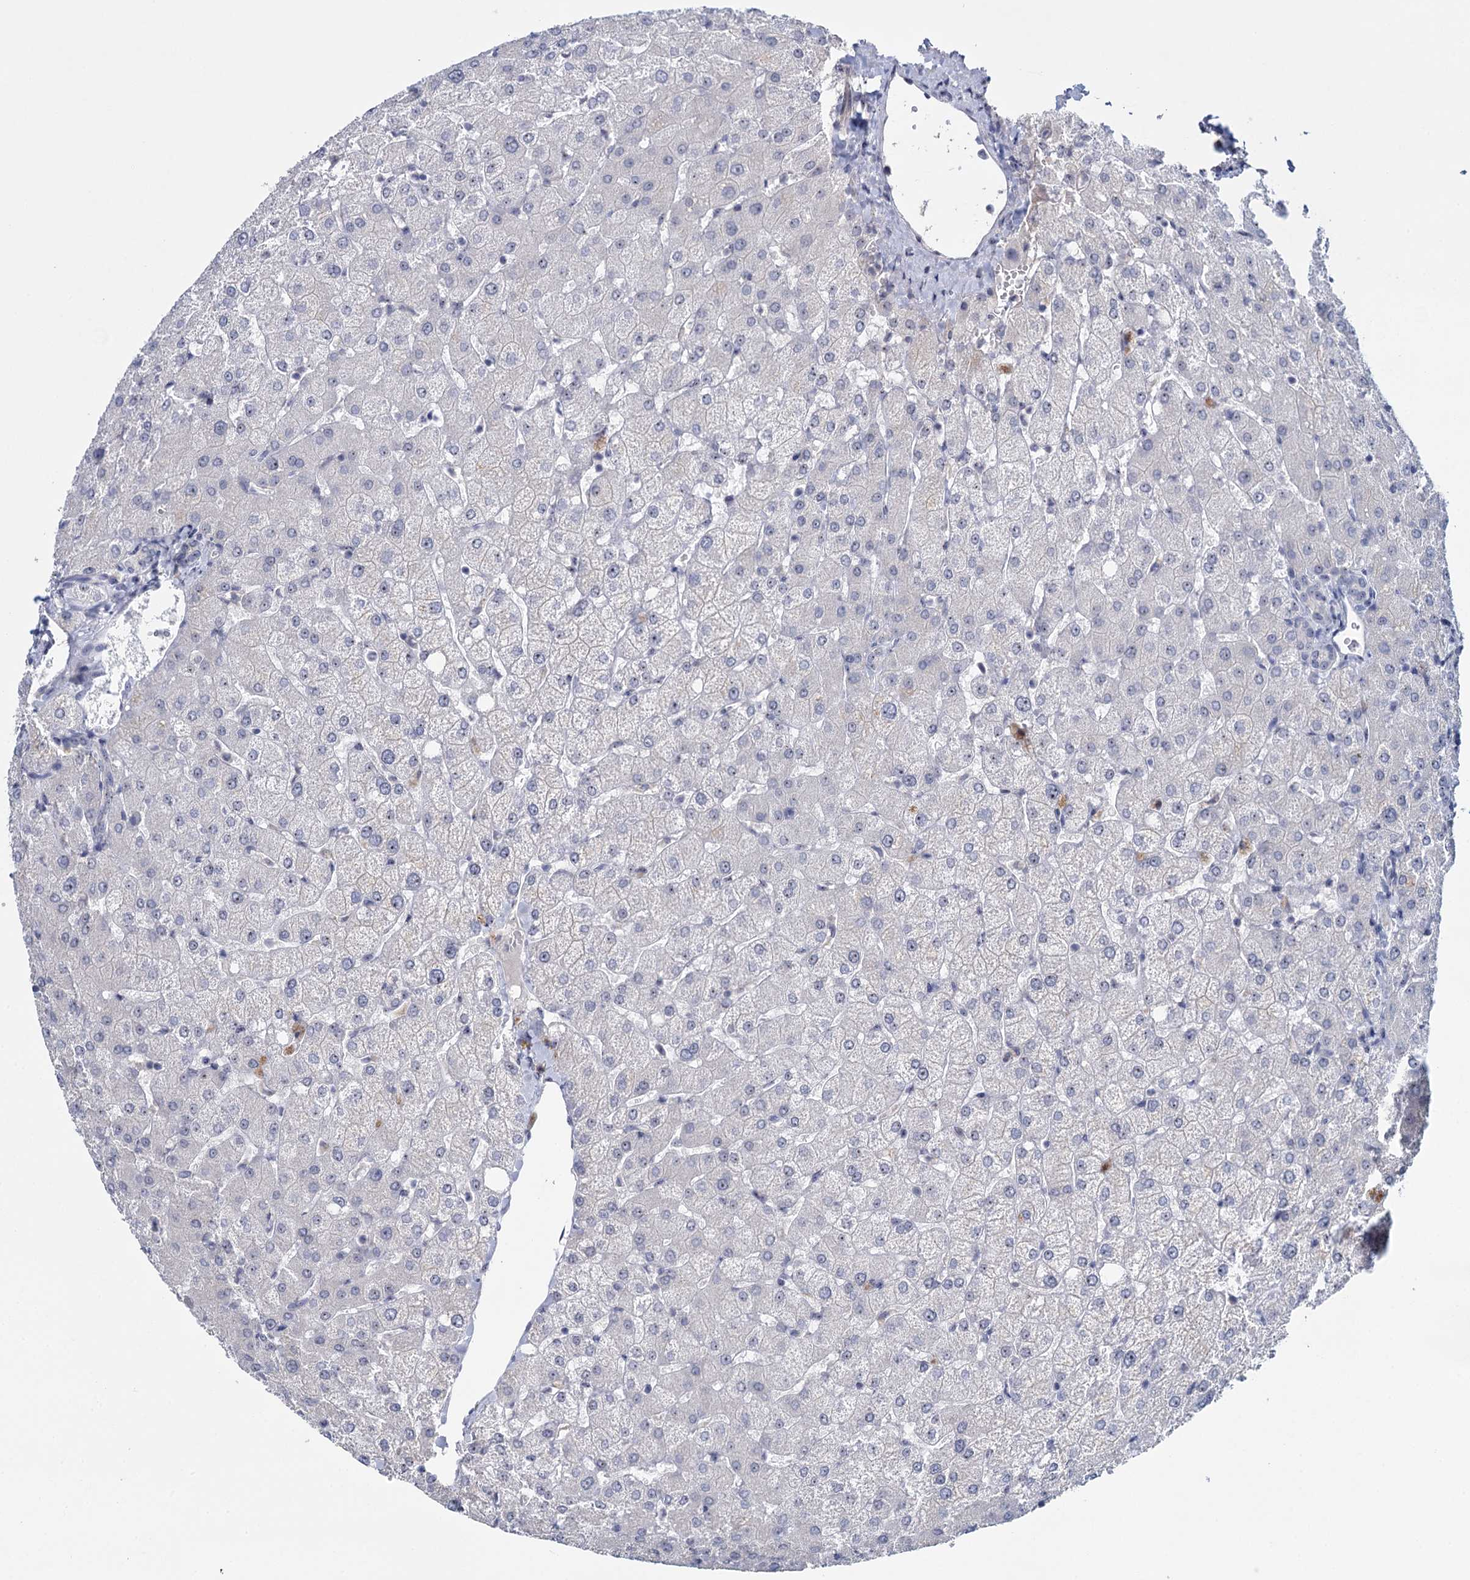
{"staining": {"intensity": "negative", "quantity": "none", "location": "none"}, "tissue": "liver", "cell_type": "Cholangiocytes", "image_type": "normal", "snomed": [{"axis": "morphology", "description": "Normal tissue, NOS"}, {"axis": "topography", "description": "Liver"}], "caption": "There is no significant staining in cholangiocytes of liver. The staining was performed using DAB (3,3'-diaminobenzidine) to visualize the protein expression in brown, while the nuclei were stained in blue with hematoxylin (Magnification: 20x).", "gene": "SFN", "patient": {"sex": "female", "age": 54}}